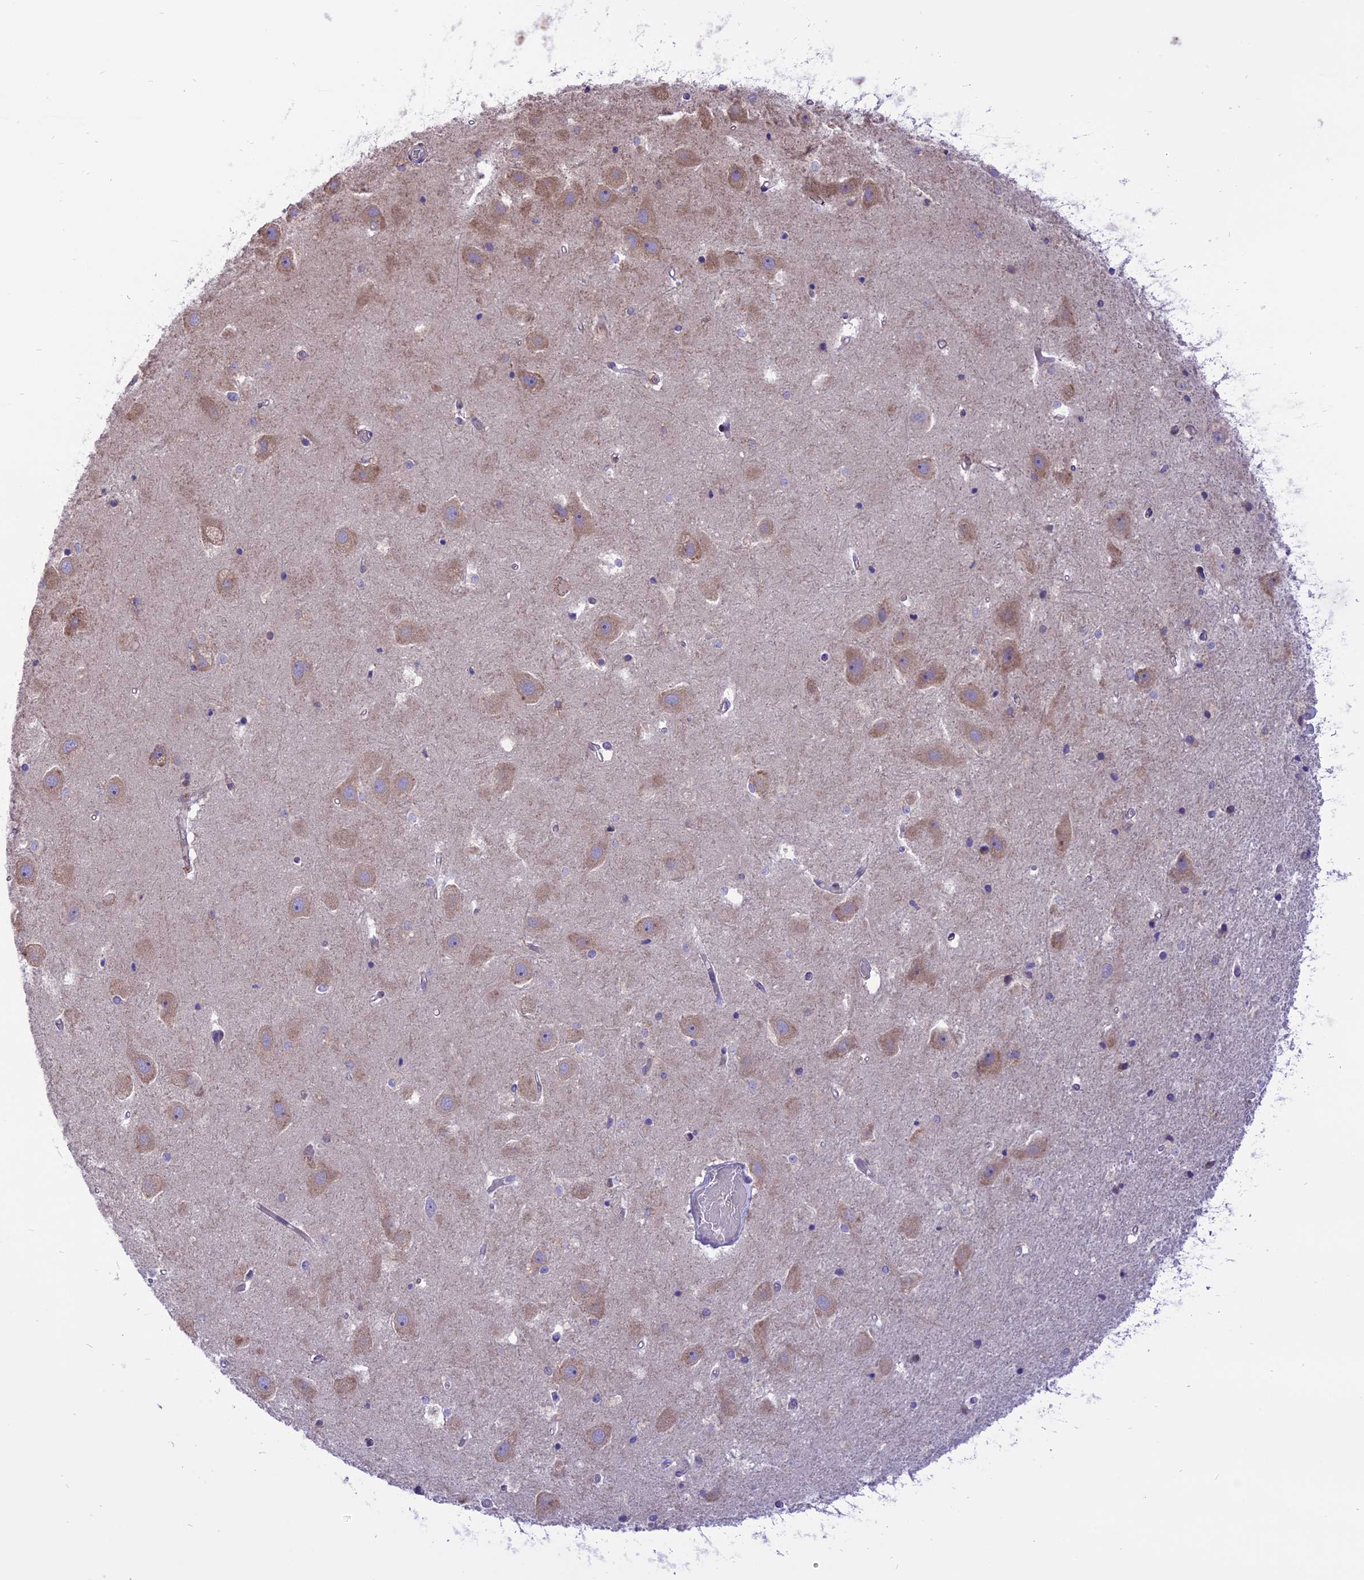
{"staining": {"intensity": "negative", "quantity": "none", "location": "none"}, "tissue": "hippocampus", "cell_type": "Glial cells", "image_type": "normal", "snomed": [{"axis": "morphology", "description": "Normal tissue, NOS"}, {"axis": "topography", "description": "Hippocampus"}], "caption": "The photomicrograph shows no staining of glial cells in benign hippocampus.", "gene": "ARMCX6", "patient": {"sex": "female", "age": 52}}